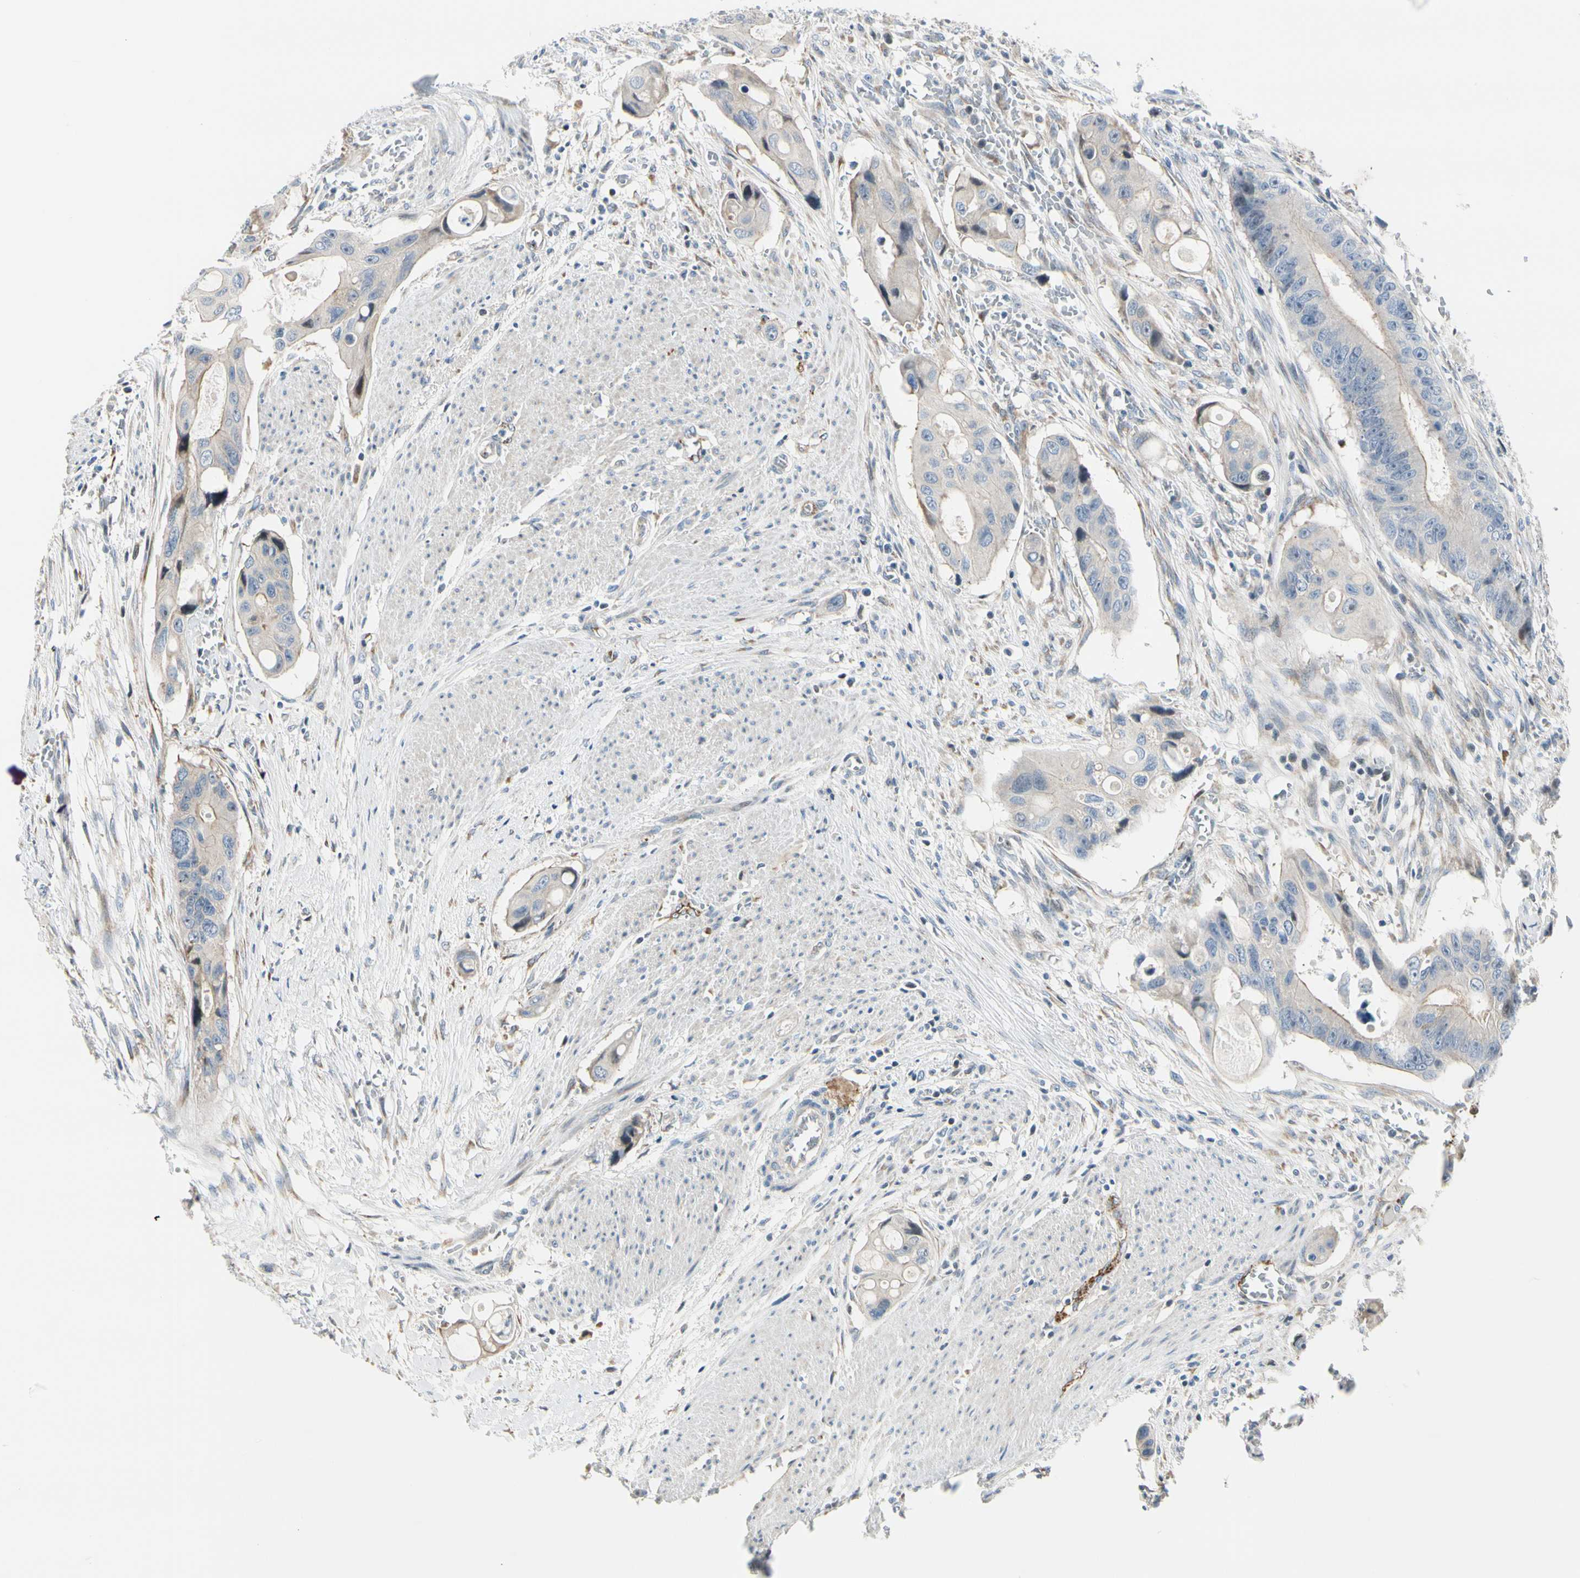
{"staining": {"intensity": "weak", "quantity": "25%-75%", "location": "cytoplasmic/membranous"}, "tissue": "colorectal cancer", "cell_type": "Tumor cells", "image_type": "cancer", "snomed": [{"axis": "morphology", "description": "Adenocarcinoma, NOS"}, {"axis": "topography", "description": "Colon"}], "caption": "About 25%-75% of tumor cells in adenocarcinoma (colorectal) exhibit weak cytoplasmic/membranous protein expression as visualized by brown immunohistochemical staining.", "gene": "NPDC1", "patient": {"sex": "female", "age": 57}}